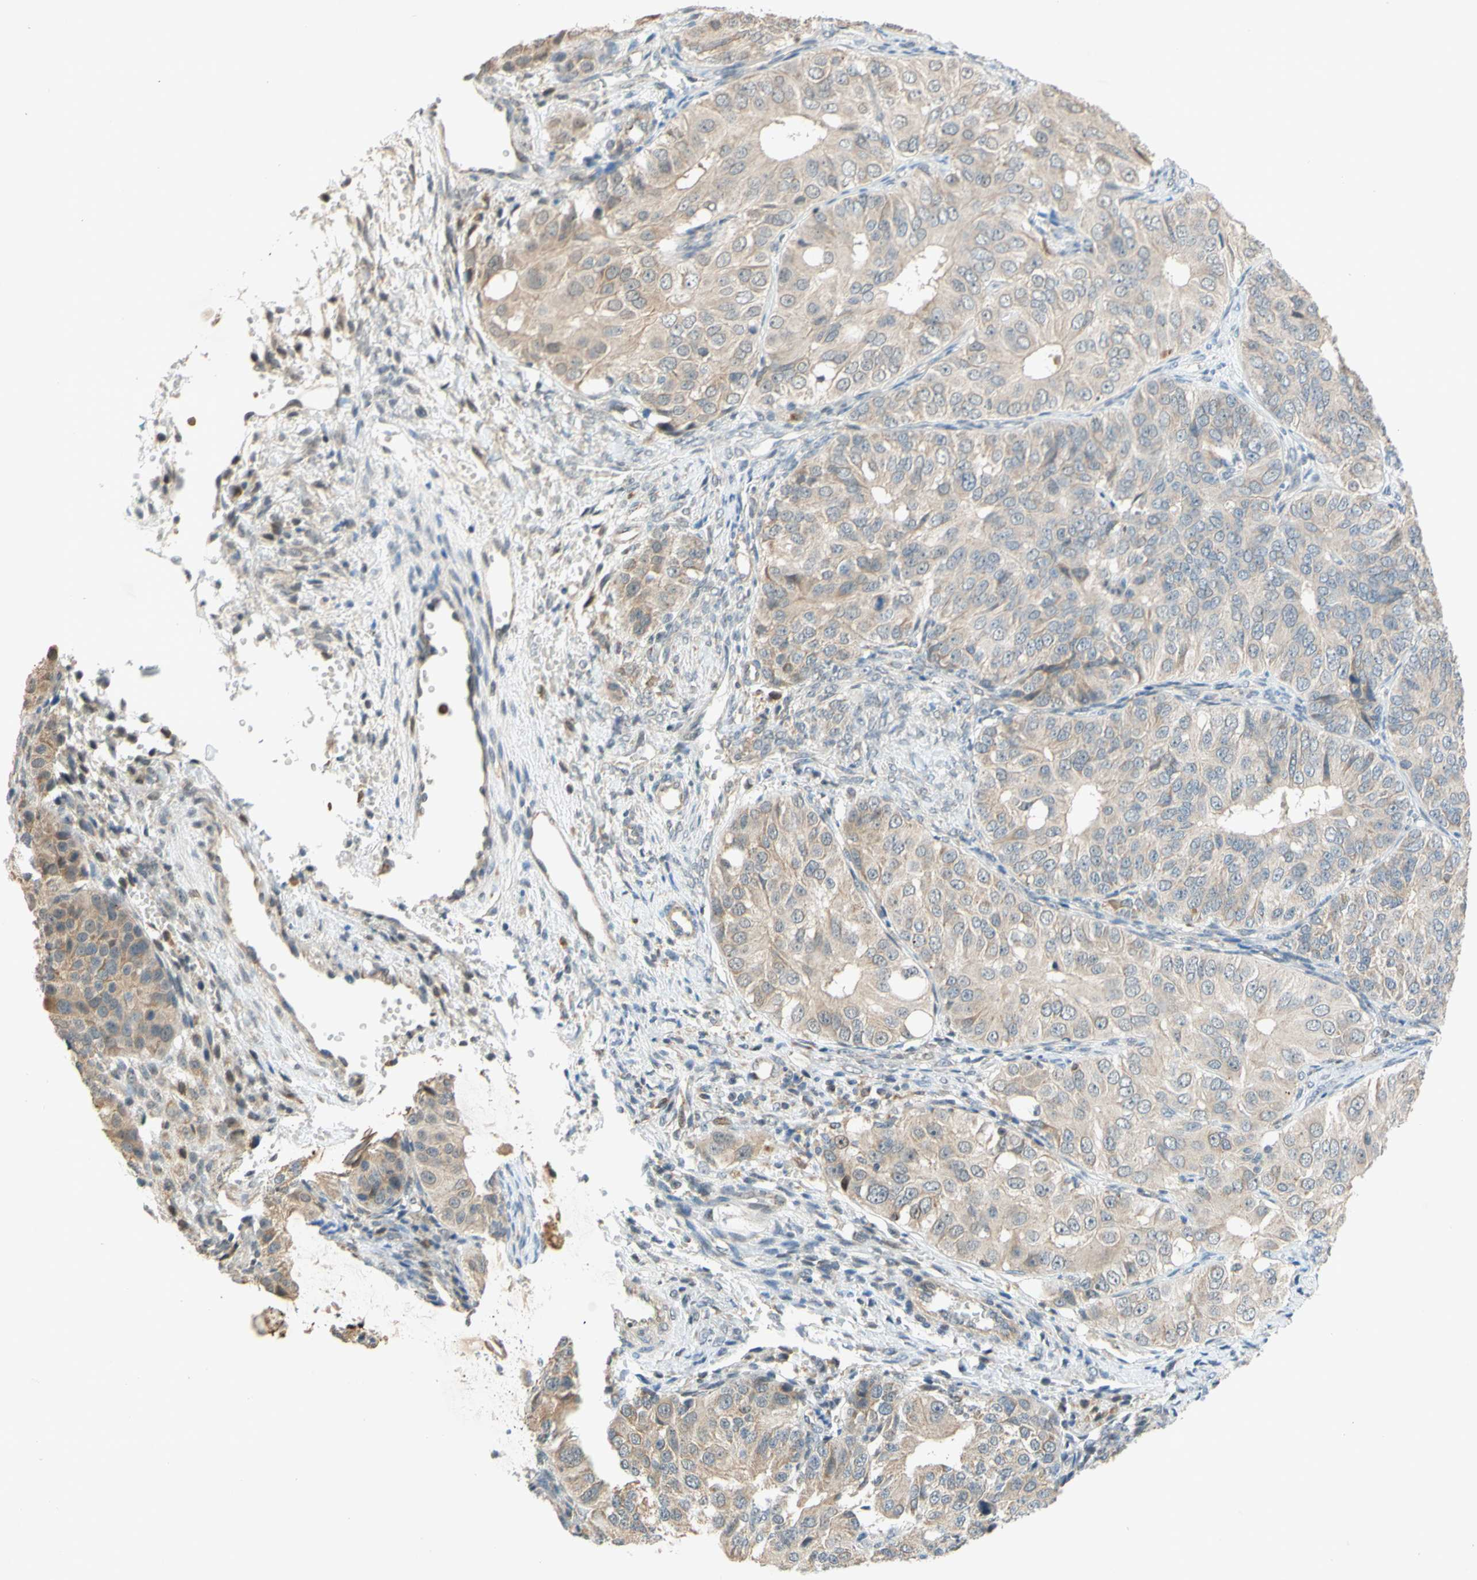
{"staining": {"intensity": "weak", "quantity": "25%-75%", "location": "cytoplasmic/membranous"}, "tissue": "ovarian cancer", "cell_type": "Tumor cells", "image_type": "cancer", "snomed": [{"axis": "morphology", "description": "Carcinoma, endometroid"}, {"axis": "topography", "description": "Ovary"}], "caption": "Human ovarian endometroid carcinoma stained with a brown dye displays weak cytoplasmic/membranous positive staining in approximately 25%-75% of tumor cells.", "gene": "GATA1", "patient": {"sex": "female", "age": 51}}